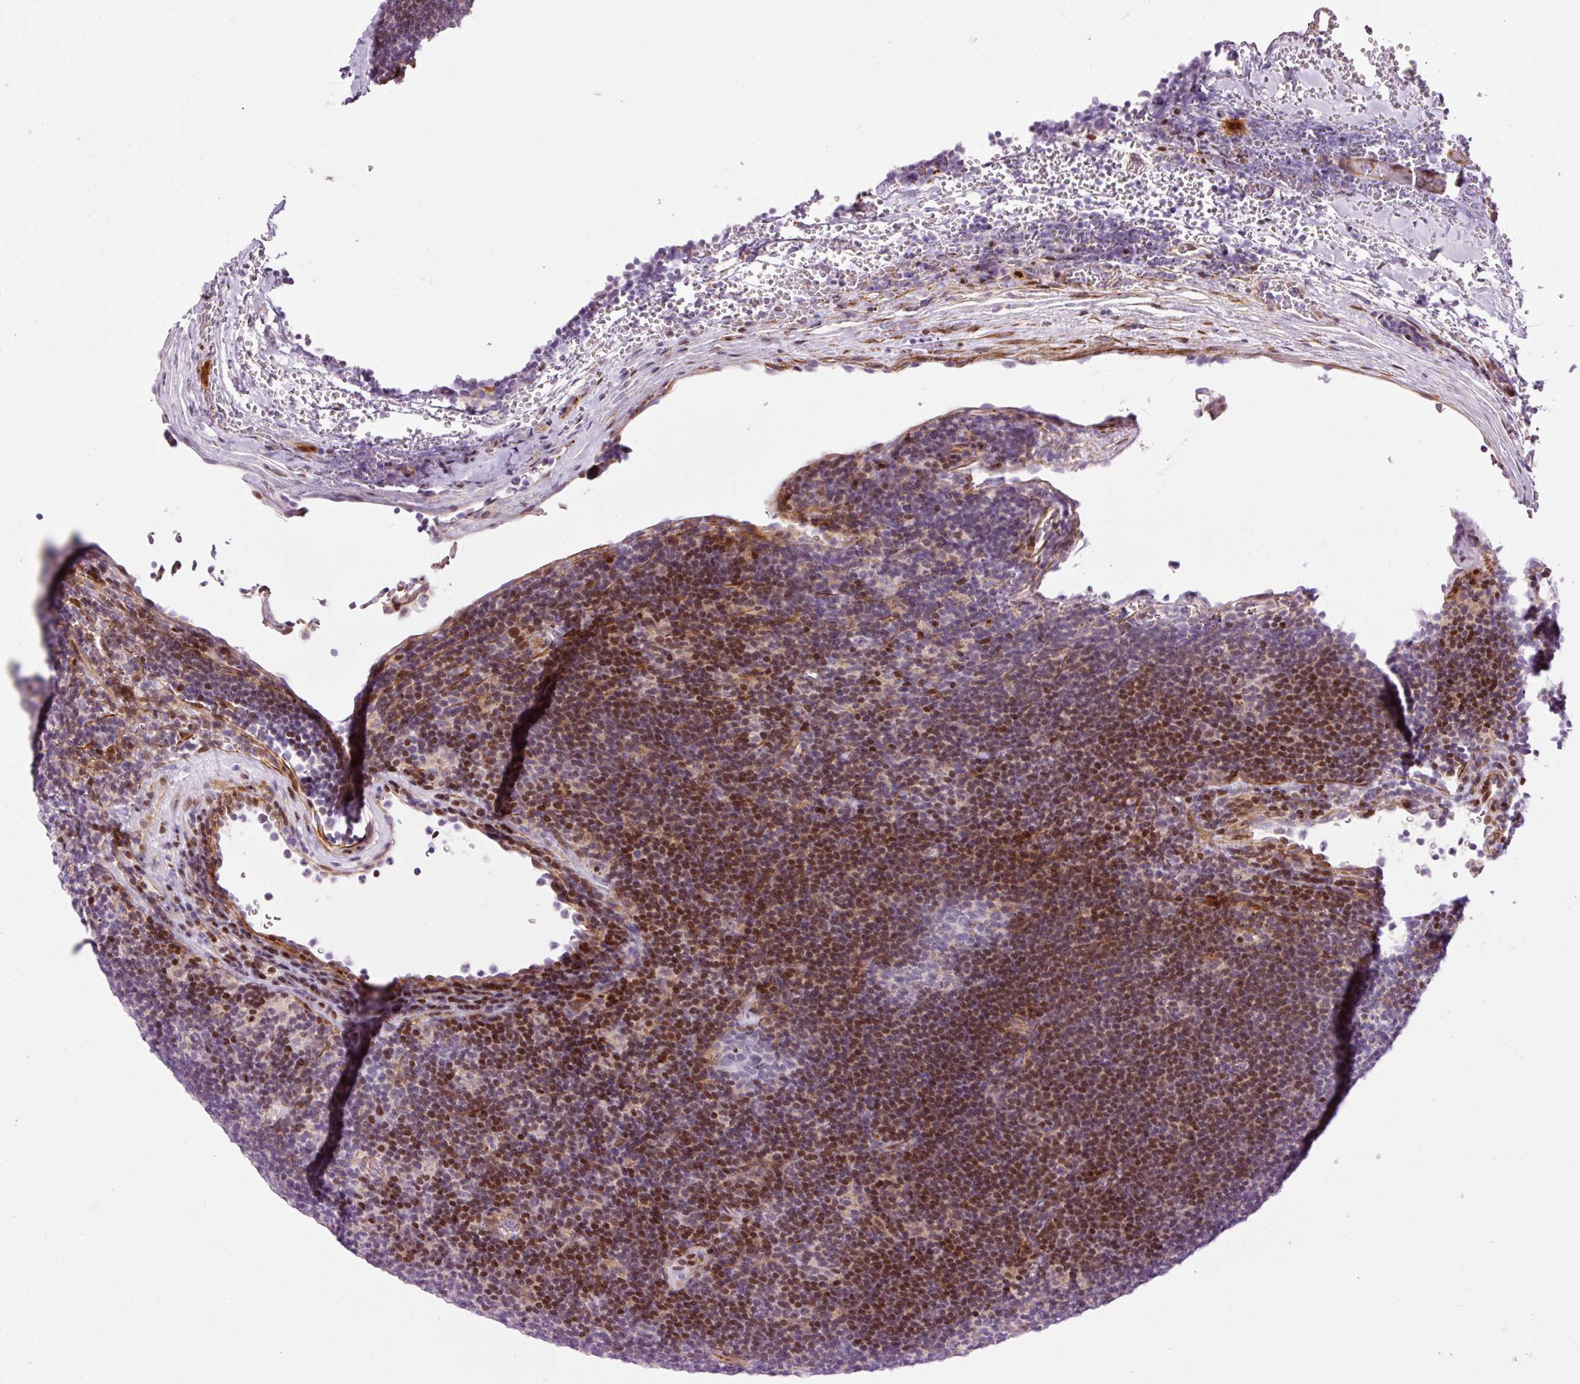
{"staining": {"intensity": "negative", "quantity": "none", "location": "none"}, "tissue": "lymphoma", "cell_type": "Tumor cells", "image_type": "cancer", "snomed": [{"axis": "morphology", "description": "Hodgkin's disease, NOS"}, {"axis": "topography", "description": "Lymph node"}], "caption": "Lymphoma stained for a protein using immunohistochemistry displays no expression tumor cells.", "gene": "ANKRD20A1", "patient": {"sex": "female", "age": 57}}